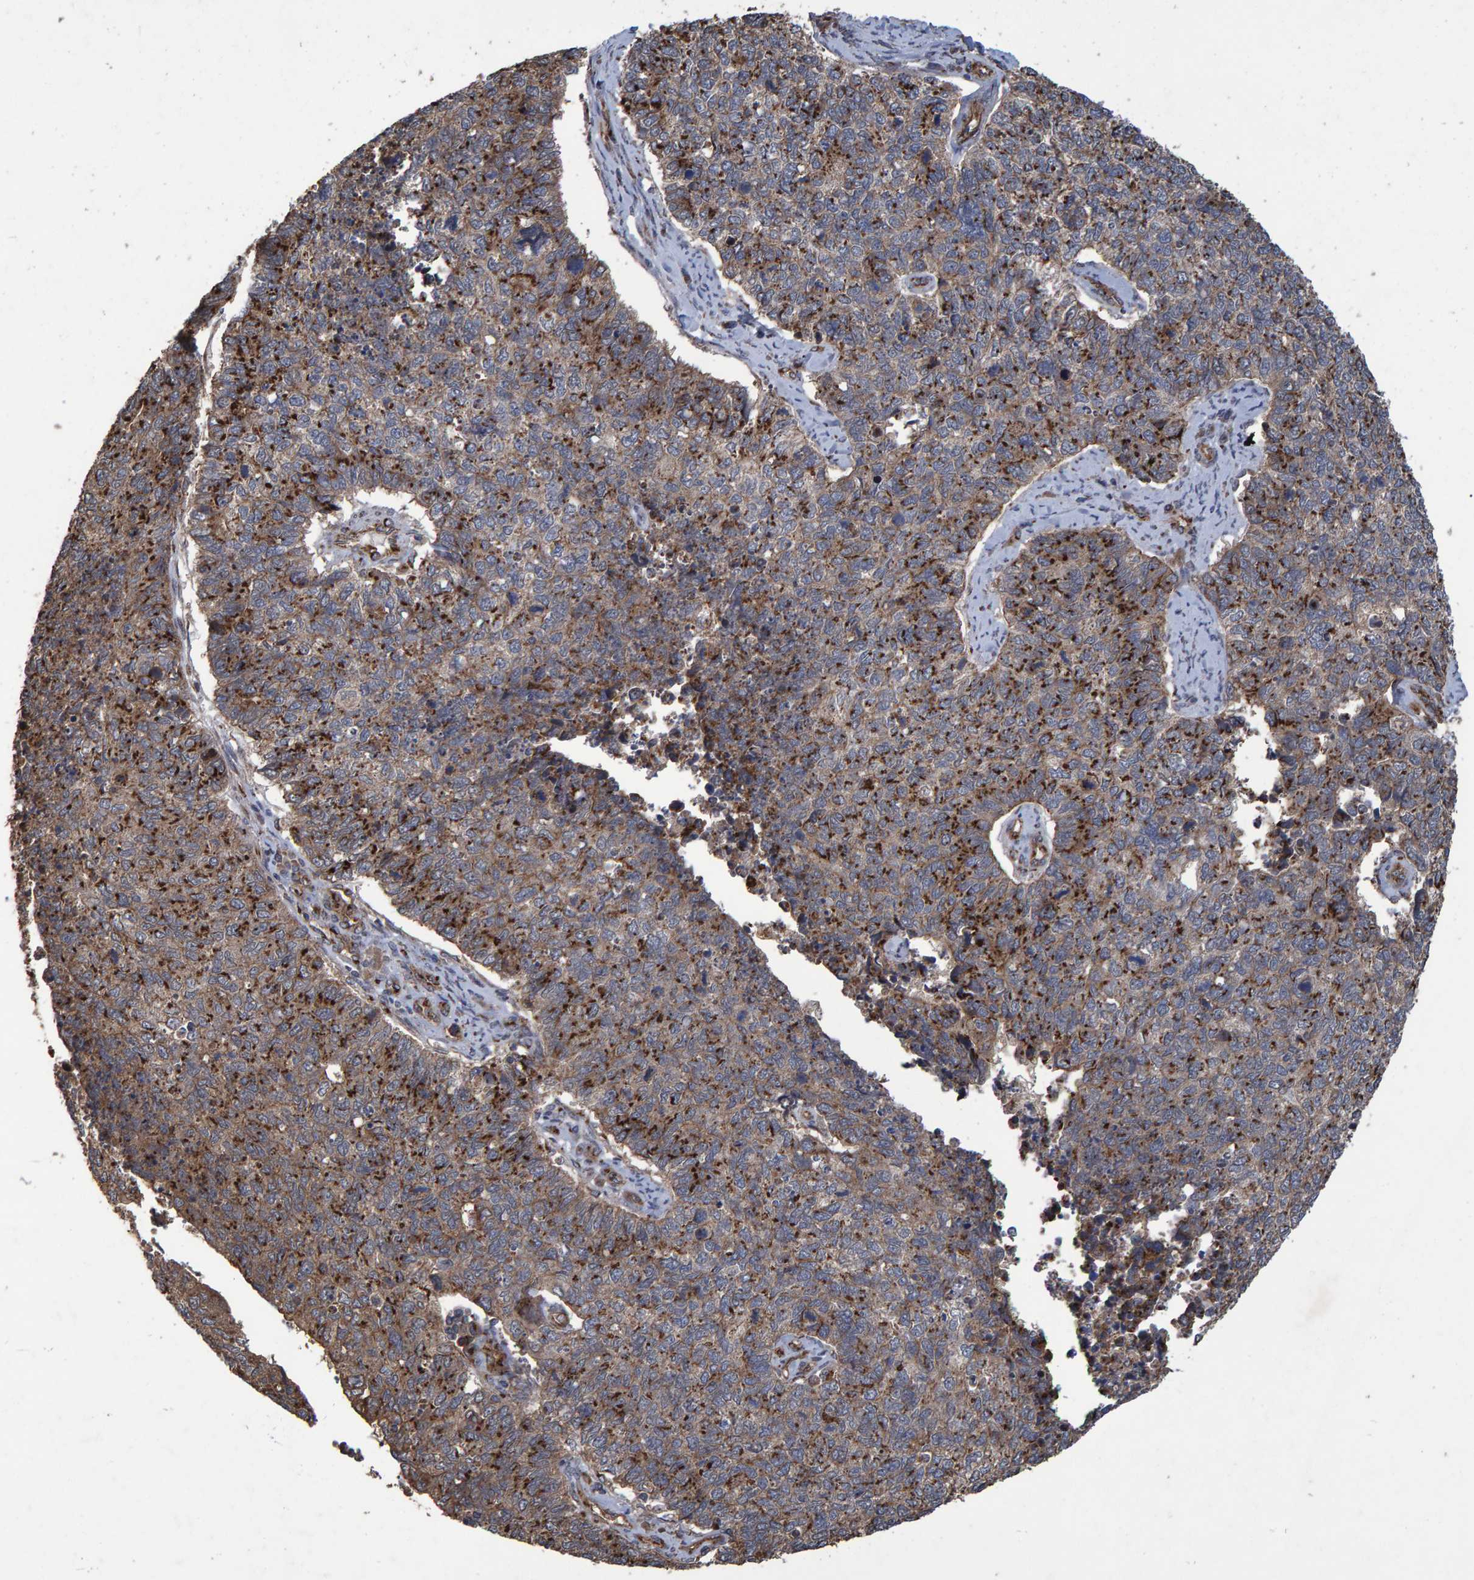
{"staining": {"intensity": "strong", "quantity": ">75%", "location": "cytoplasmic/membranous"}, "tissue": "cervical cancer", "cell_type": "Tumor cells", "image_type": "cancer", "snomed": [{"axis": "morphology", "description": "Squamous cell carcinoma, NOS"}, {"axis": "topography", "description": "Cervix"}], "caption": "Protein analysis of cervical cancer (squamous cell carcinoma) tissue displays strong cytoplasmic/membranous positivity in about >75% of tumor cells. (Stains: DAB (3,3'-diaminobenzidine) in brown, nuclei in blue, Microscopy: brightfield microscopy at high magnification).", "gene": "TRIM68", "patient": {"sex": "female", "age": 63}}